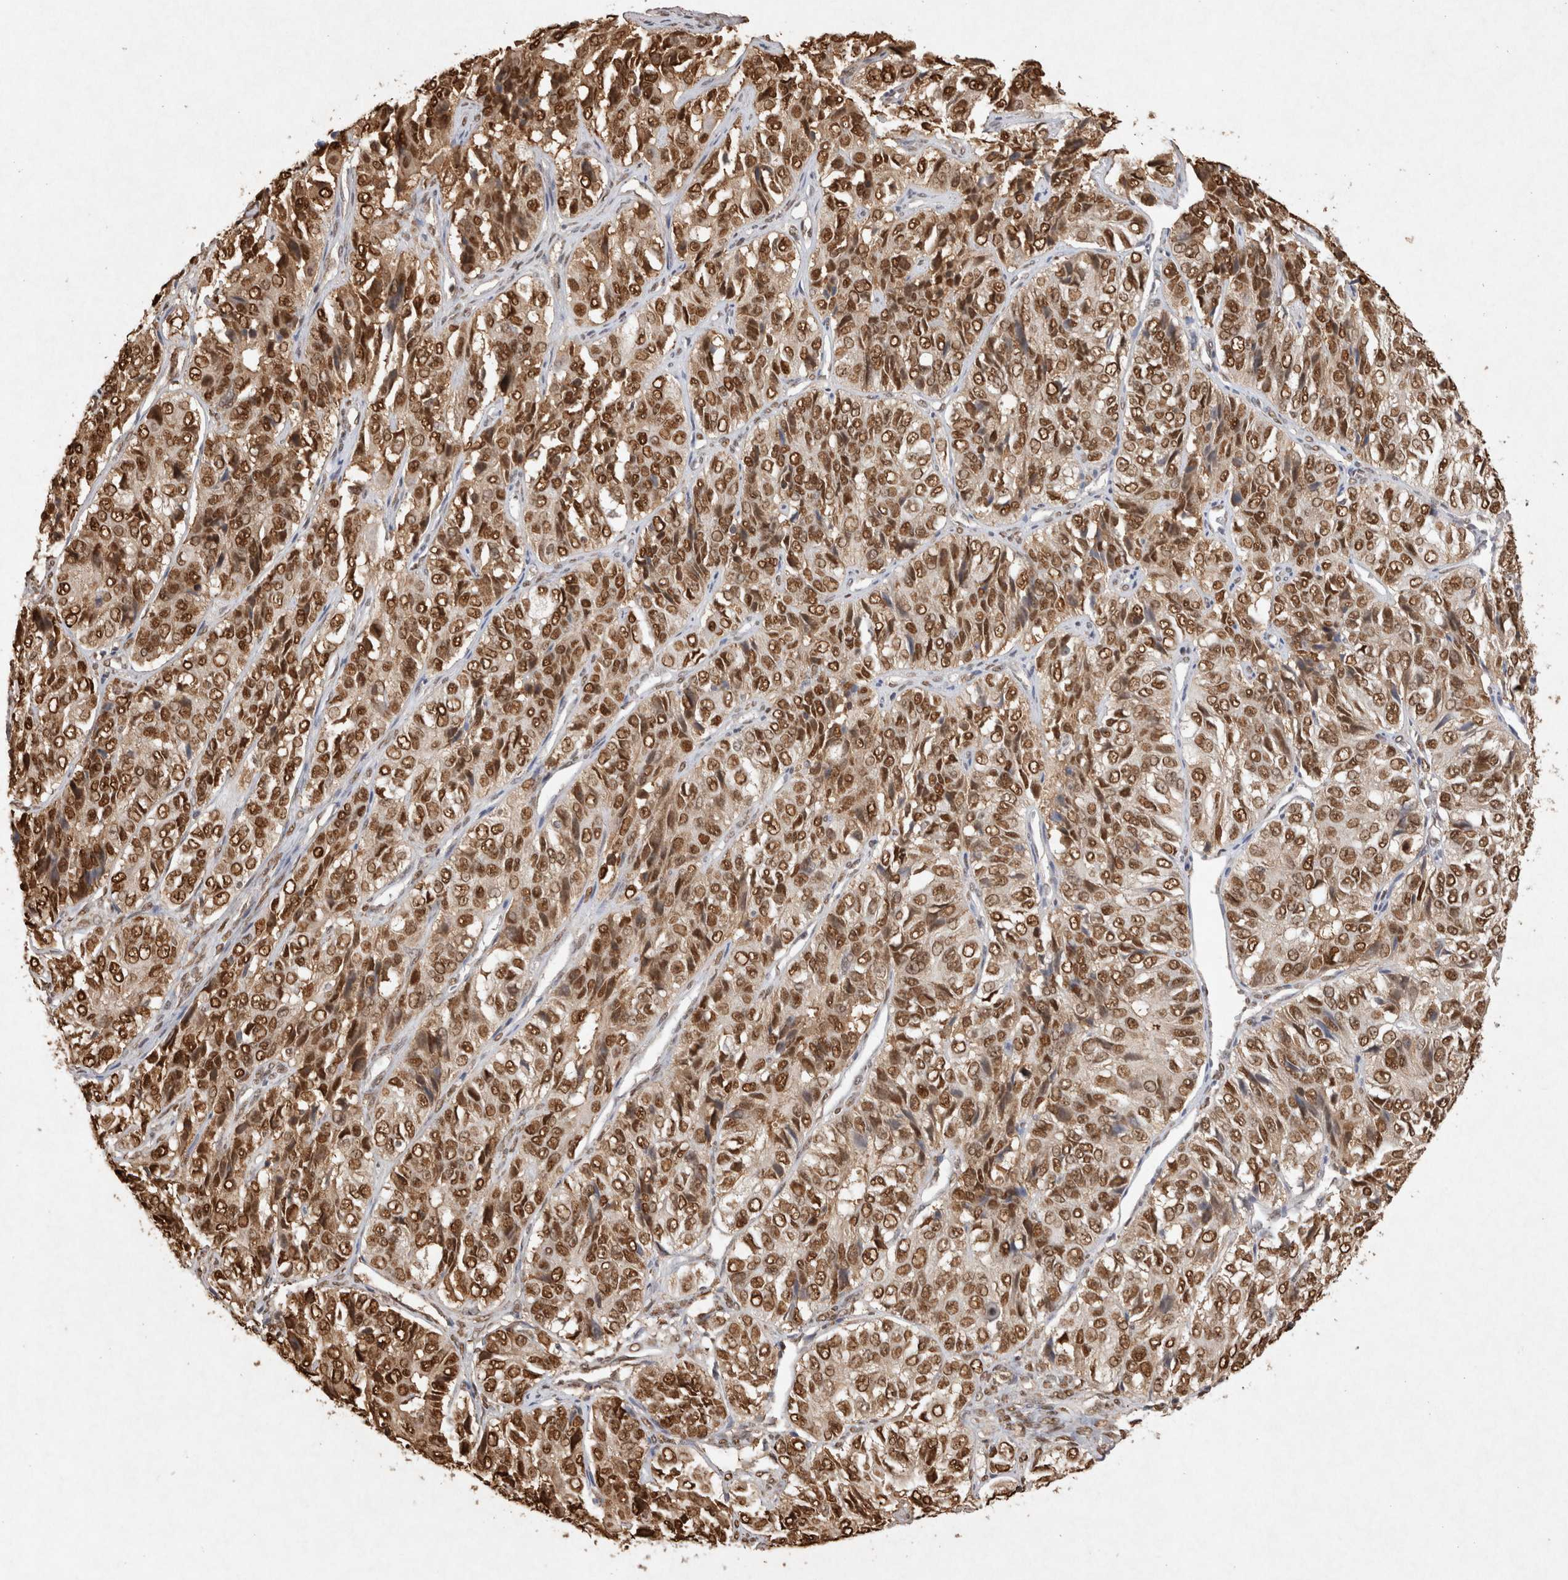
{"staining": {"intensity": "strong", "quantity": ">75%", "location": "nuclear"}, "tissue": "ovarian cancer", "cell_type": "Tumor cells", "image_type": "cancer", "snomed": [{"axis": "morphology", "description": "Carcinoma, endometroid"}, {"axis": "topography", "description": "Ovary"}], "caption": "Ovarian cancer (endometroid carcinoma) tissue demonstrates strong nuclear positivity in approximately >75% of tumor cells, visualized by immunohistochemistry.", "gene": "HDGF", "patient": {"sex": "female", "age": 51}}